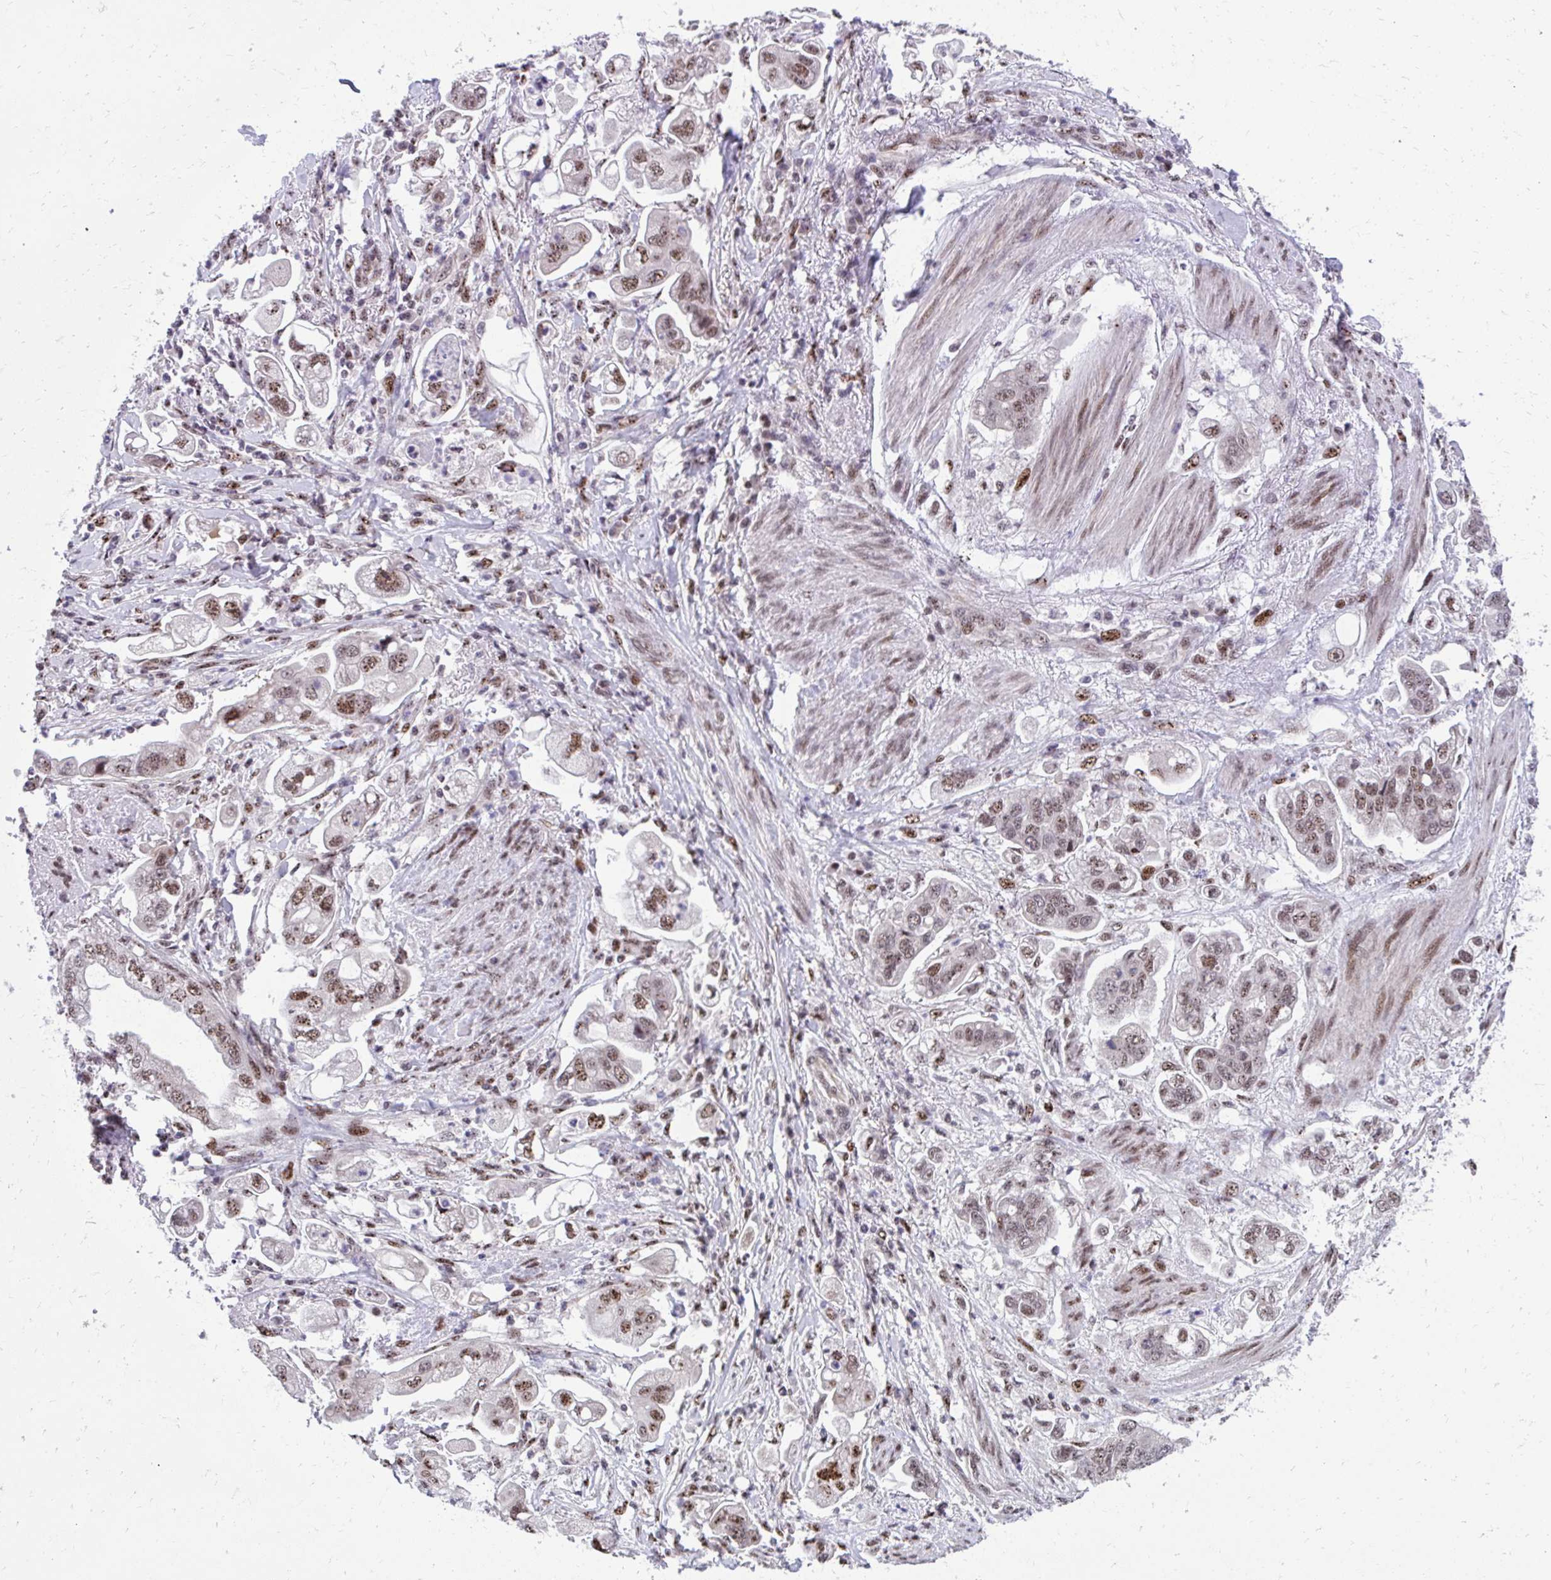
{"staining": {"intensity": "moderate", "quantity": ">75%", "location": "nuclear"}, "tissue": "stomach cancer", "cell_type": "Tumor cells", "image_type": "cancer", "snomed": [{"axis": "morphology", "description": "Adenocarcinoma, NOS"}, {"axis": "topography", "description": "Stomach"}], "caption": "Approximately >75% of tumor cells in human adenocarcinoma (stomach) reveal moderate nuclear protein staining as visualized by brown immunohistochemical staining.", "gene": "HOXA4", "patient": {"sex": "male", "age": 62}}